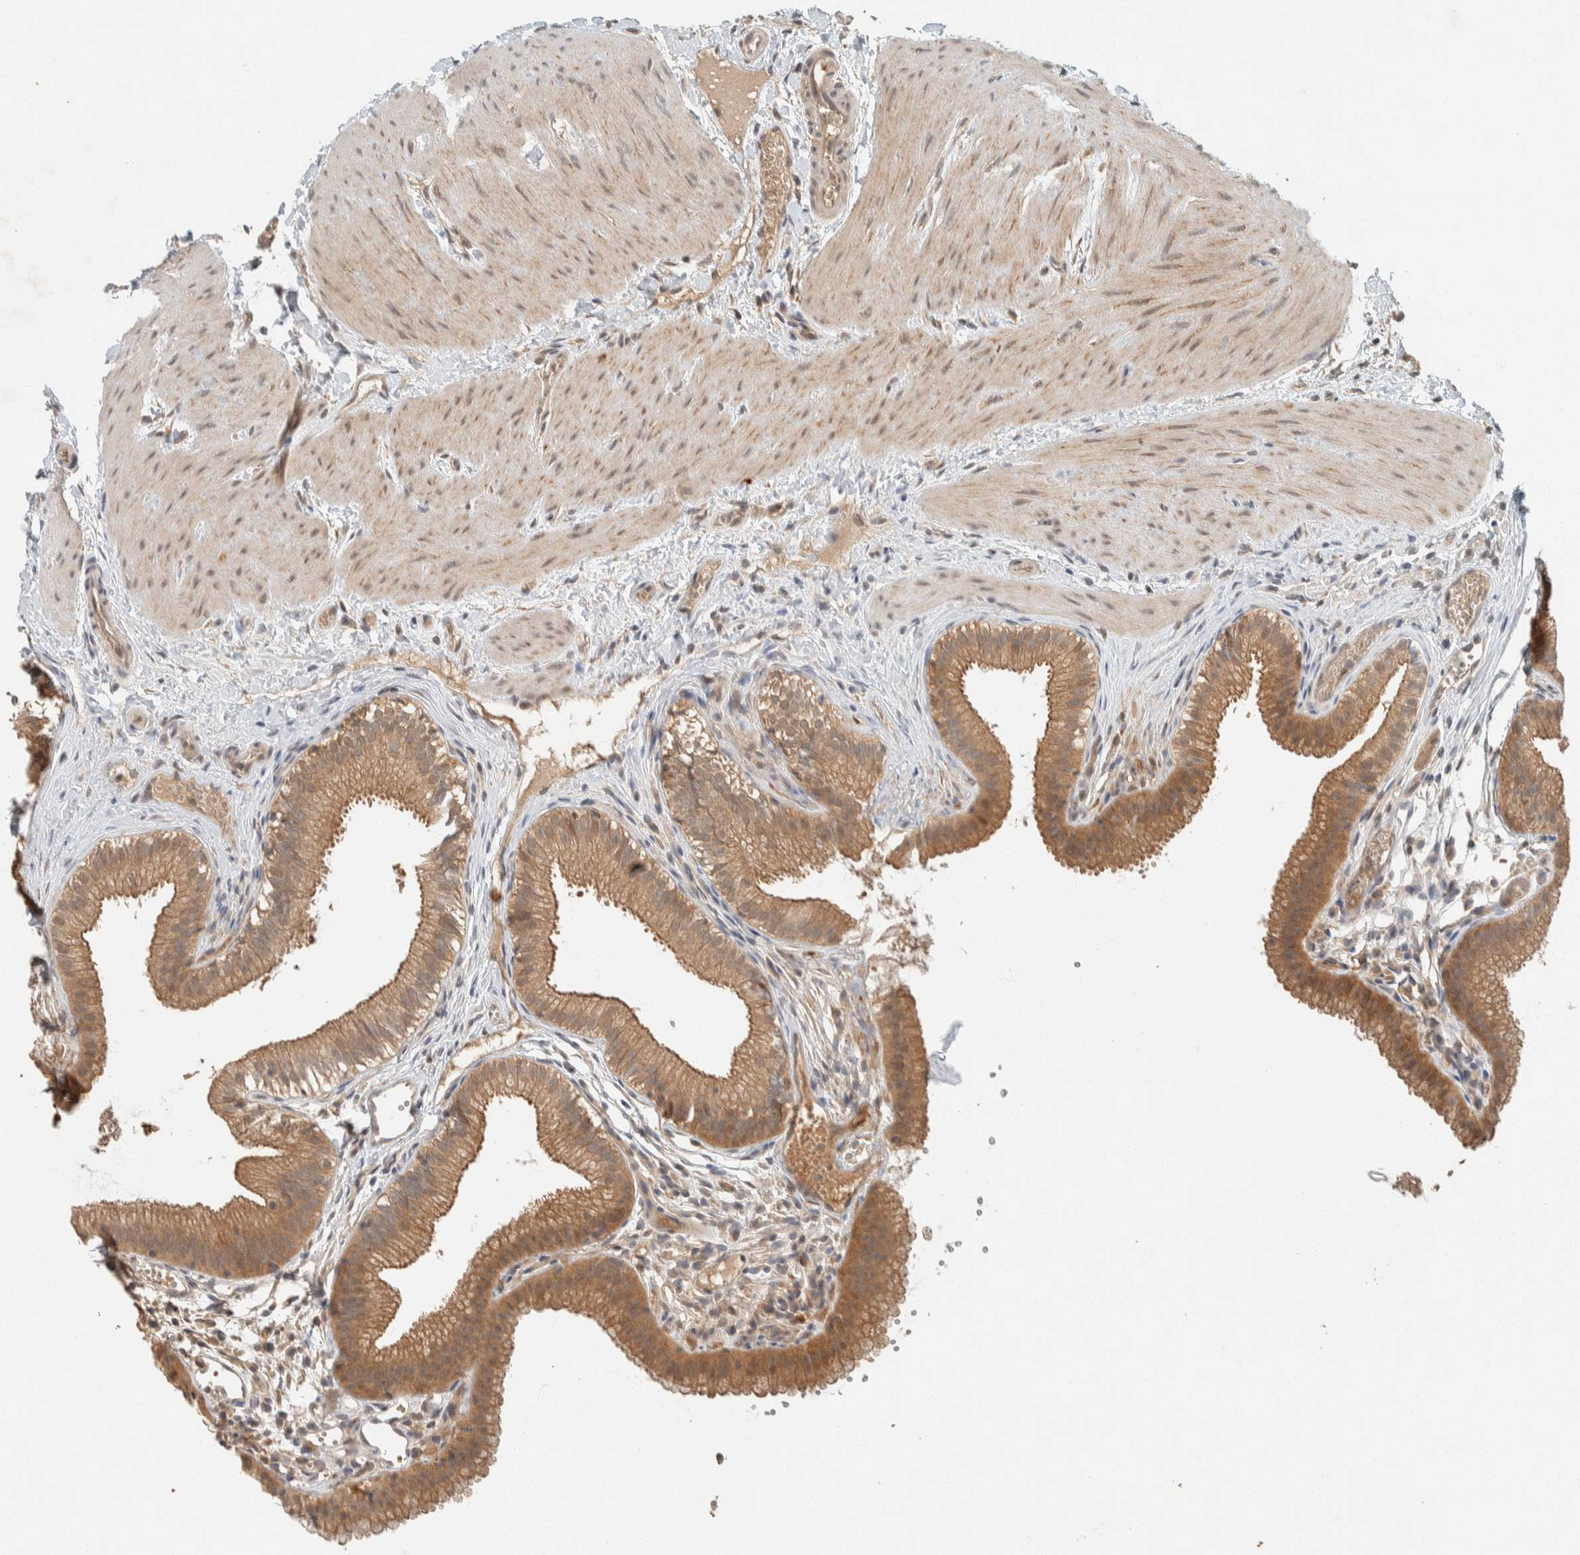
{"staining": {"intensity": "moderate", "quantity": ">75%", "location": "cytoplasmic/membranous"}, "tissue": "gallbladder", "cell_type": "Glandular cells", "image_type": "normal", "snomed": [{"axis": "morphology", "description": "Normal tissue, NOS"}, {"axis": "topography", "description": "Gallbladder"}], "caption": "Immunohistochemical staining of unremarkable gallbladder demonstrates medium levels of moderate cytoplasmic/membranous expression in about >75% of glandular cells.", "gene": "ZNF567", "patient": {"sex": "female", "age": 26}}